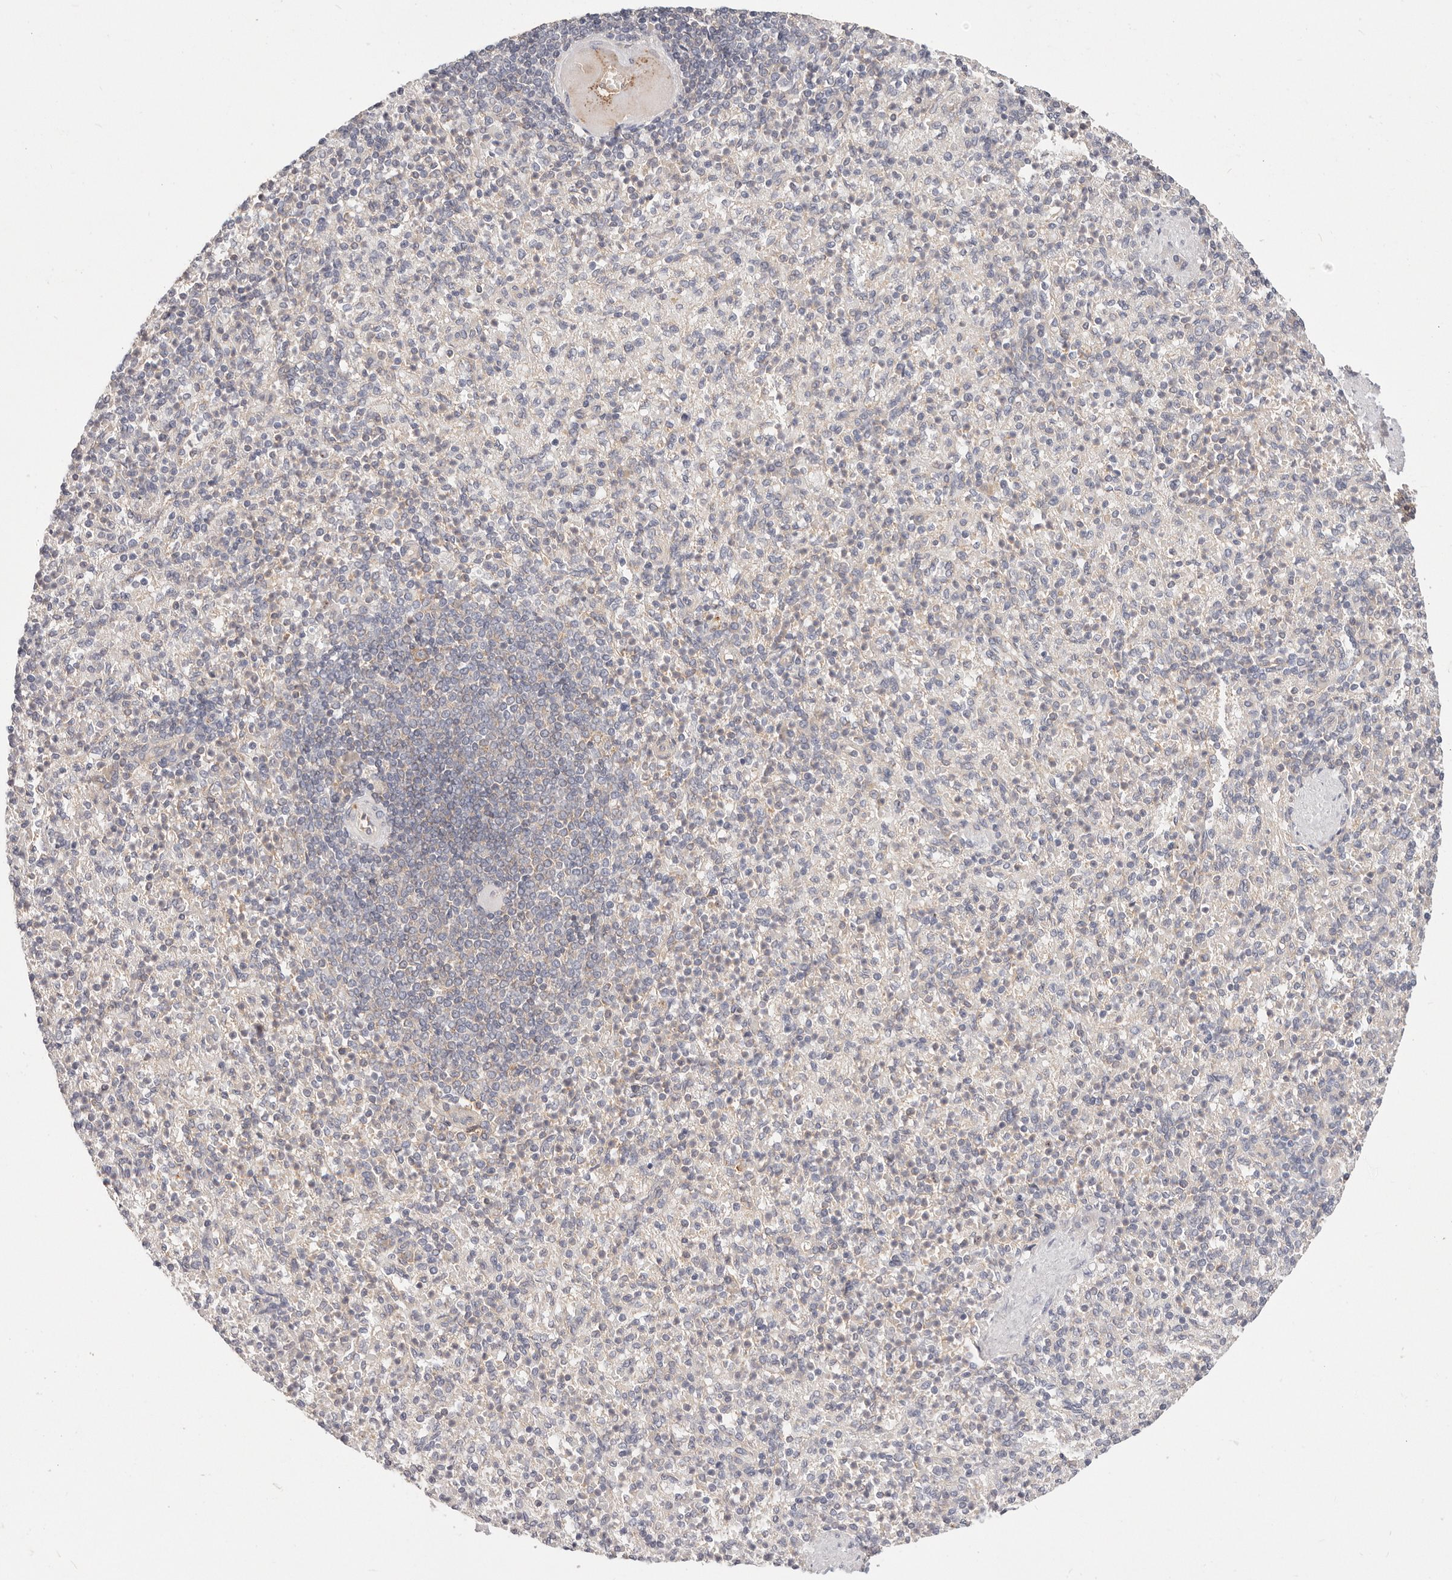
{"staining": {"intensity": "negative", "quantity": "none", "location": "none"}, "tissue": "spleen", "cell_type": "Cells in red pulp", "image_type": "normal", "snomed": [{"axis": "morphology", "description": "Normal tissue, NOS"}, {"axis": "topography", "description": "Spleen"}], "caption": "DAB (3,3'-diaminobenzidine) immunohistochemical staining of normal spleen exhibits no significant staining in cells in red pulp.", "gene": "KCMF1", "patient": {"sex": "female", "age": 74}}